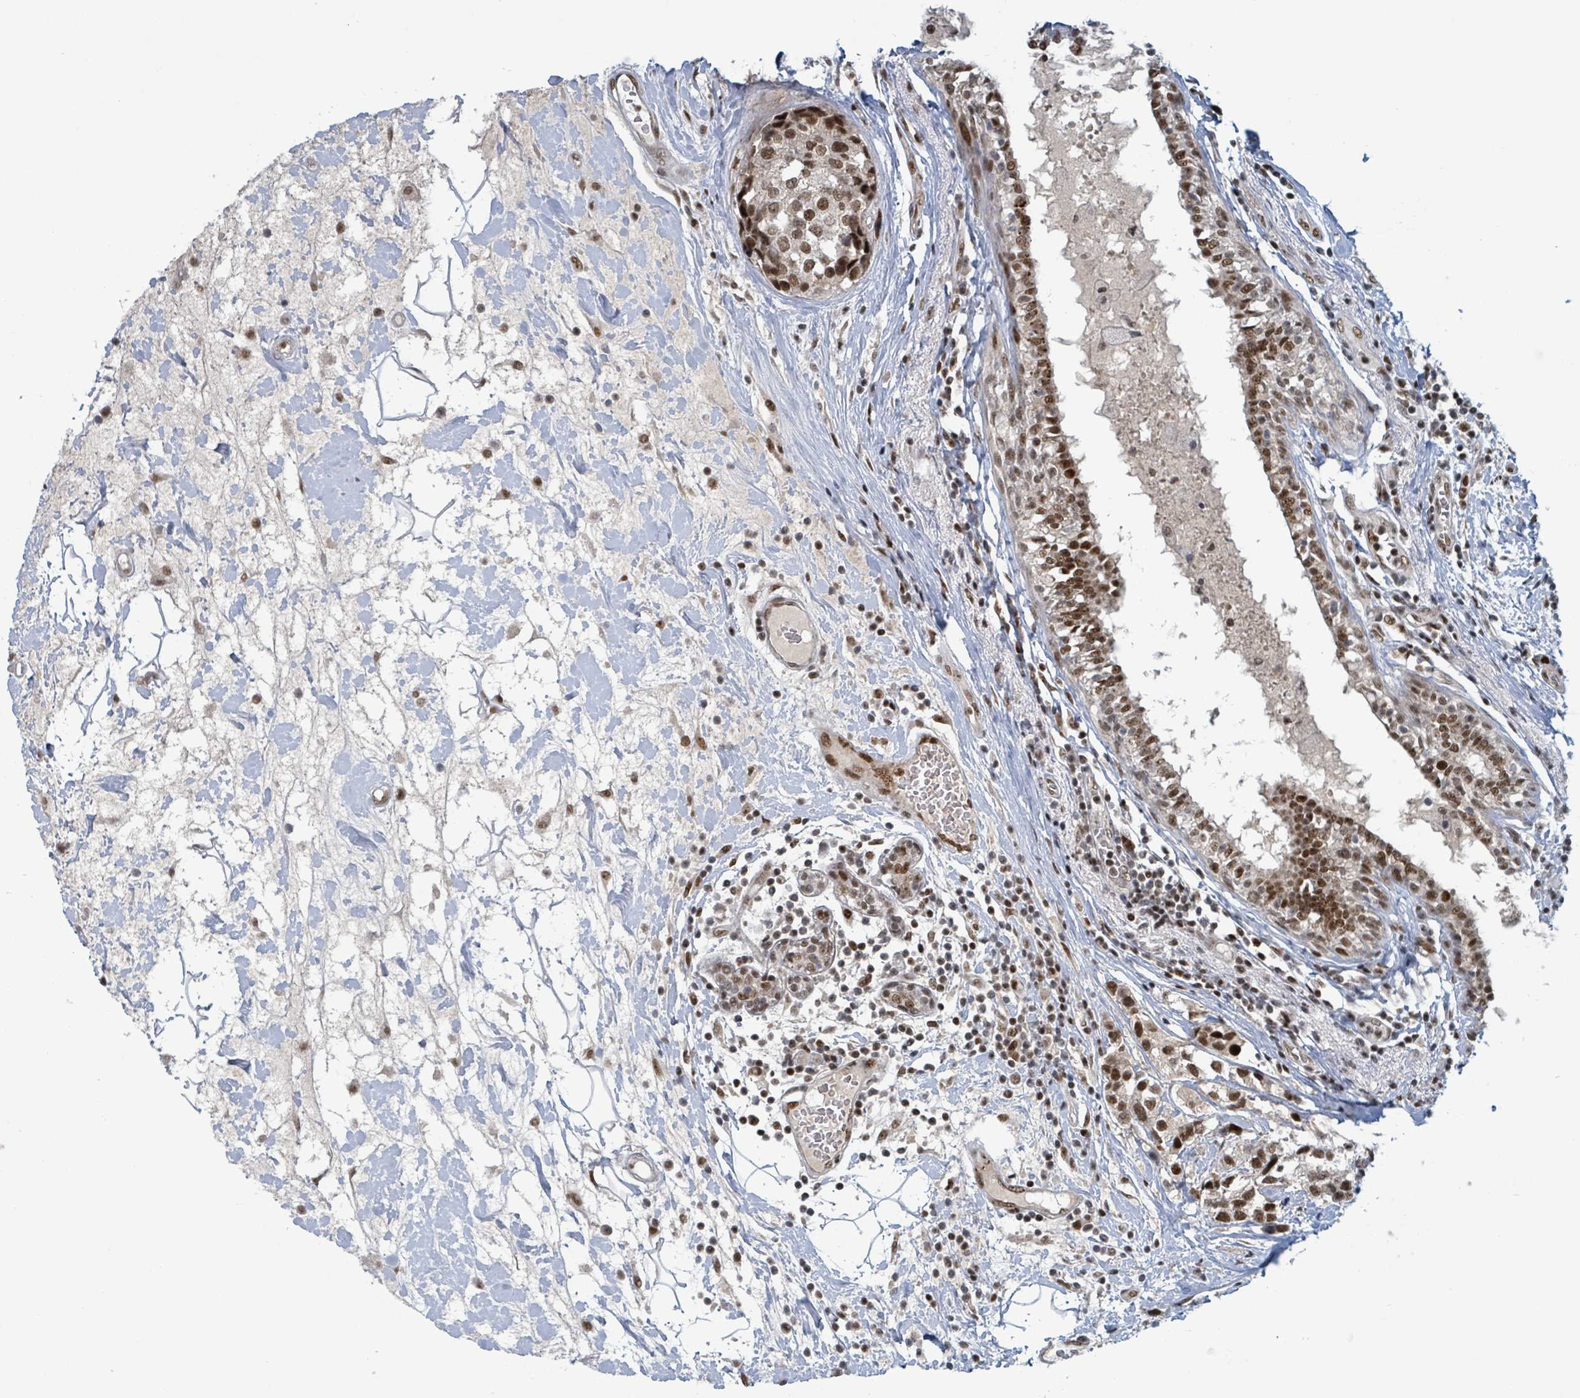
{"staining": {"intensity": "strong", "quantity": ">75%", "location": "nuclear"}, "tissue": "breast cancer", "cell_type": "Tumor cells", "image_type": "cancer", "snomed": [{"axis": "morphology", "description": "Lobular carcinoma"}, {"axis": "topography", "description": "Breast"}], "caption": "Protein staining of breast cancer (lobular carcinoma) tissue shows strong nuclear expression in approximately >75% of tumor cells. The protein is shown in brown color, while the nuclei are stained blue.", "gene": "KLF3", "patient": {"sex": "female", "age": 59}}